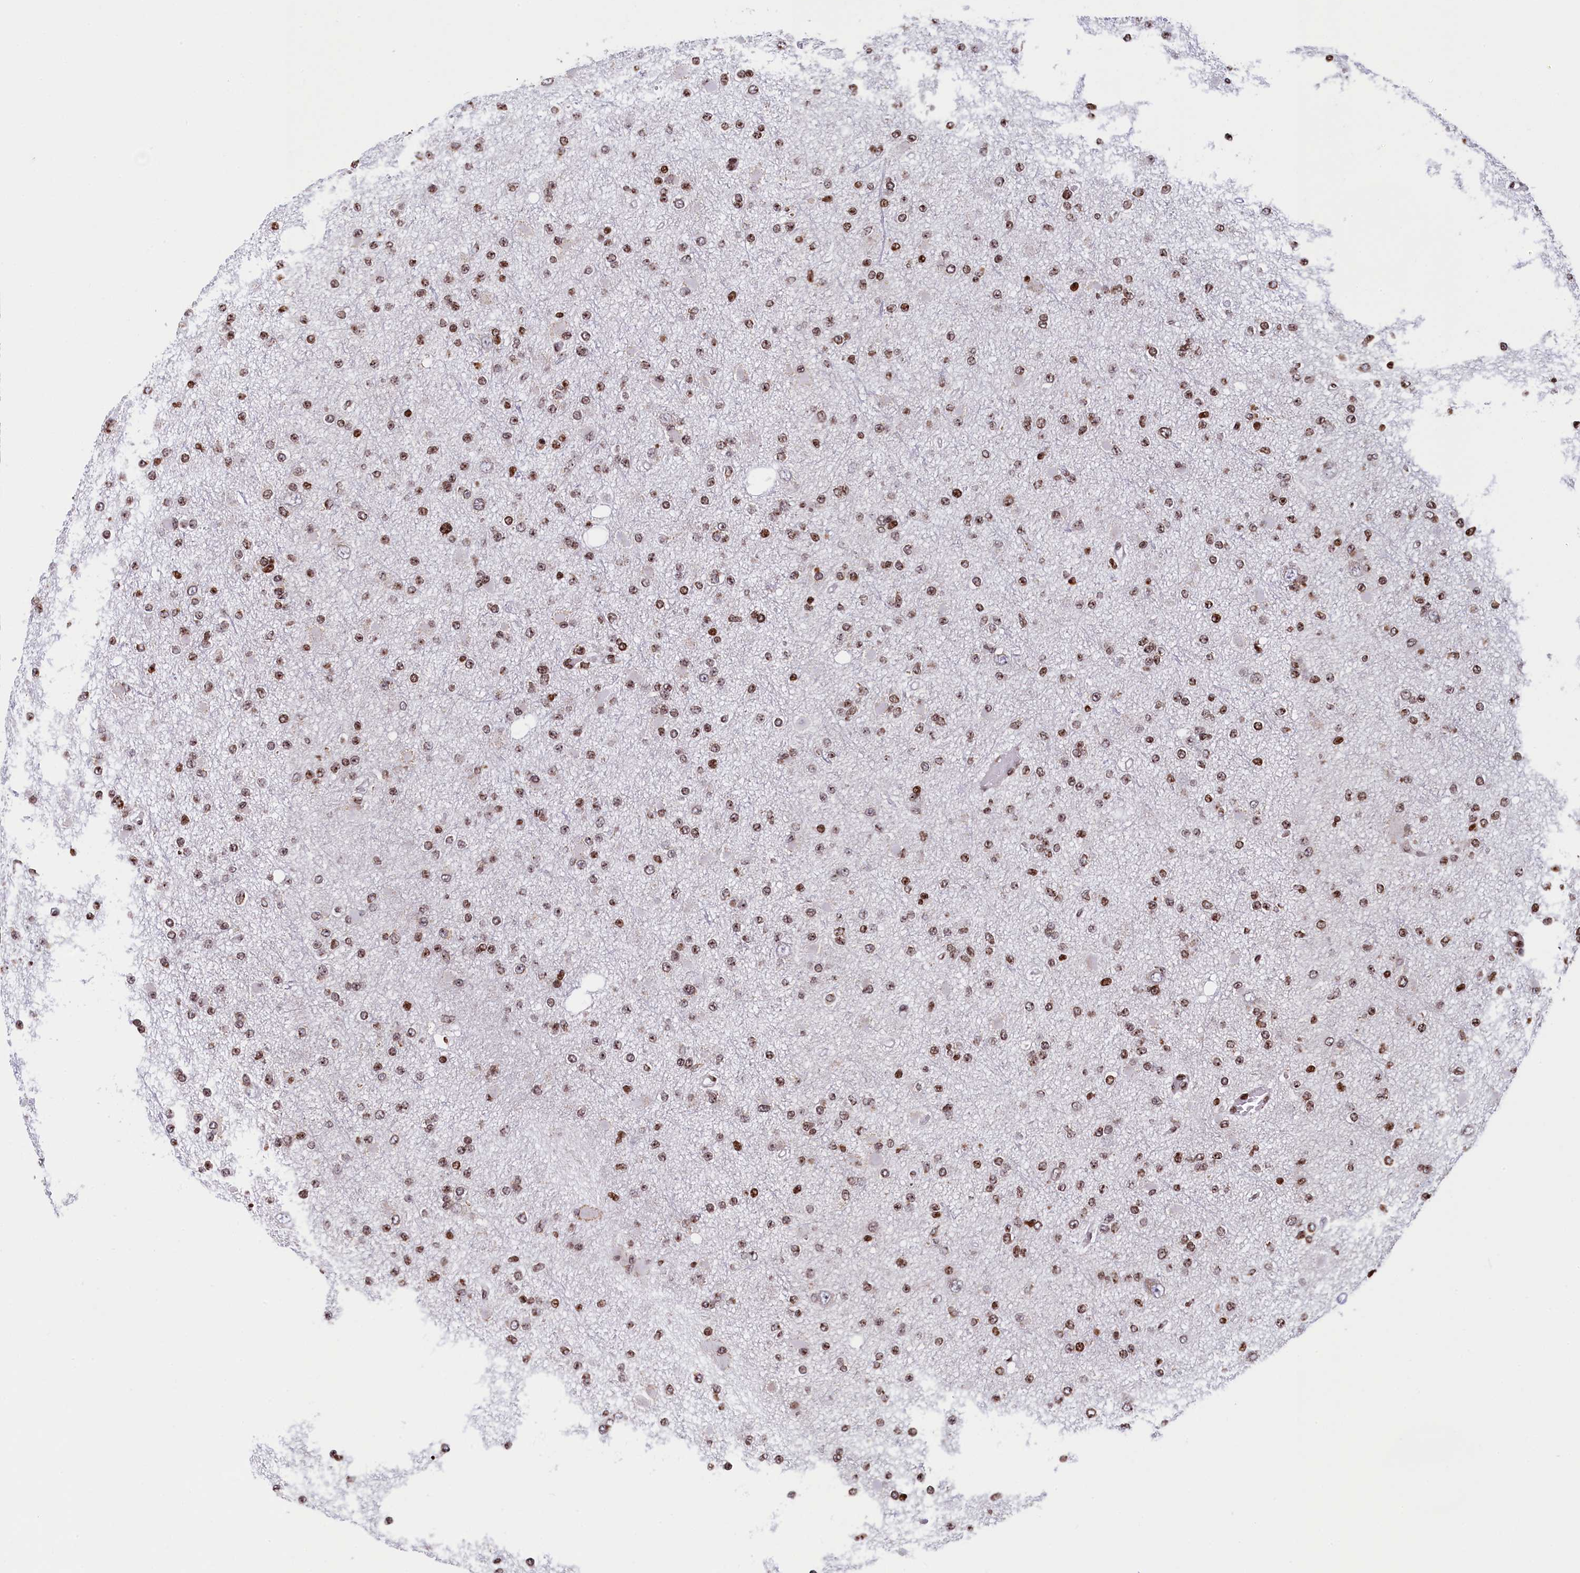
{"staining": {"intensity": "moderate", "quantity": ">75%", "location": "nuclear"}, "tissue": "glioma", "cell_type": "Tumor cells", "image_type": "cancer", "snomed": [{"axis": "morphology", "description": "Glioma, malignant, Low grade"}, {"axis": "topography", "description": "Brain"}], "caption": "Protein staining of glioma tissue exhibits moderate nuclear expression in about >75% of tumor cells. Nuclei are stained in blue.", "gene": "TIMM29", "patient": {"sex": "female", "age": 22}}